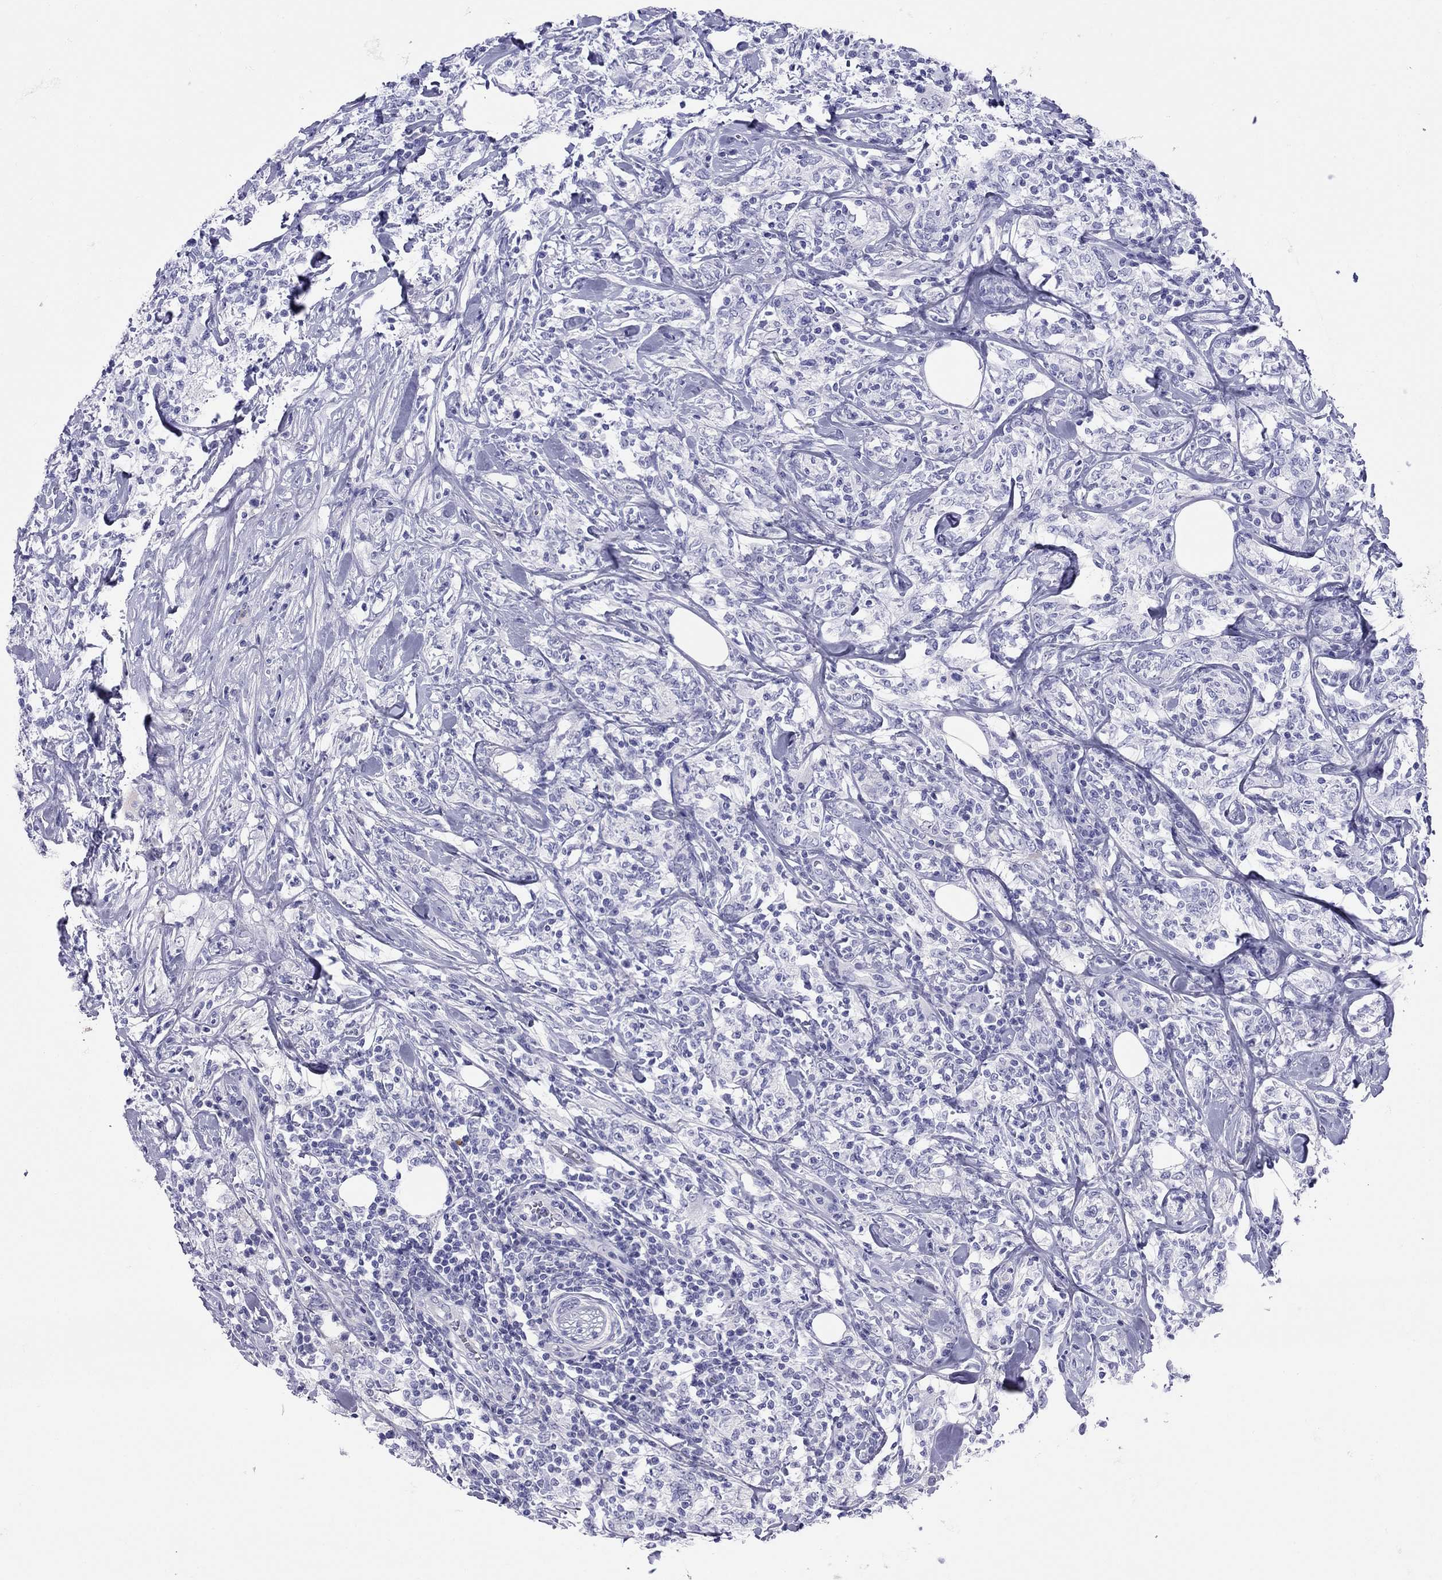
{"staining": {"intensity": "negative", "quantity": "none", "location": "none"}, "tissue": "lymphoma", "cell_type": "Tumor cells", "image_type": "cancer", "snomed": [{"axis": "morphology", "description": "Malignant lymphoma, non-Hodgkin's type, High grade"}, {"axis": "topography", "description": "Lymph node"}], "caption": "A micrograph of human lymphoma is negative for staining in tumor cells. (Immunohistochemistry, brightfield microscopy, high magnification).", "gene": "GRIA2", "patient": {"sex": "female", "age": 84}}